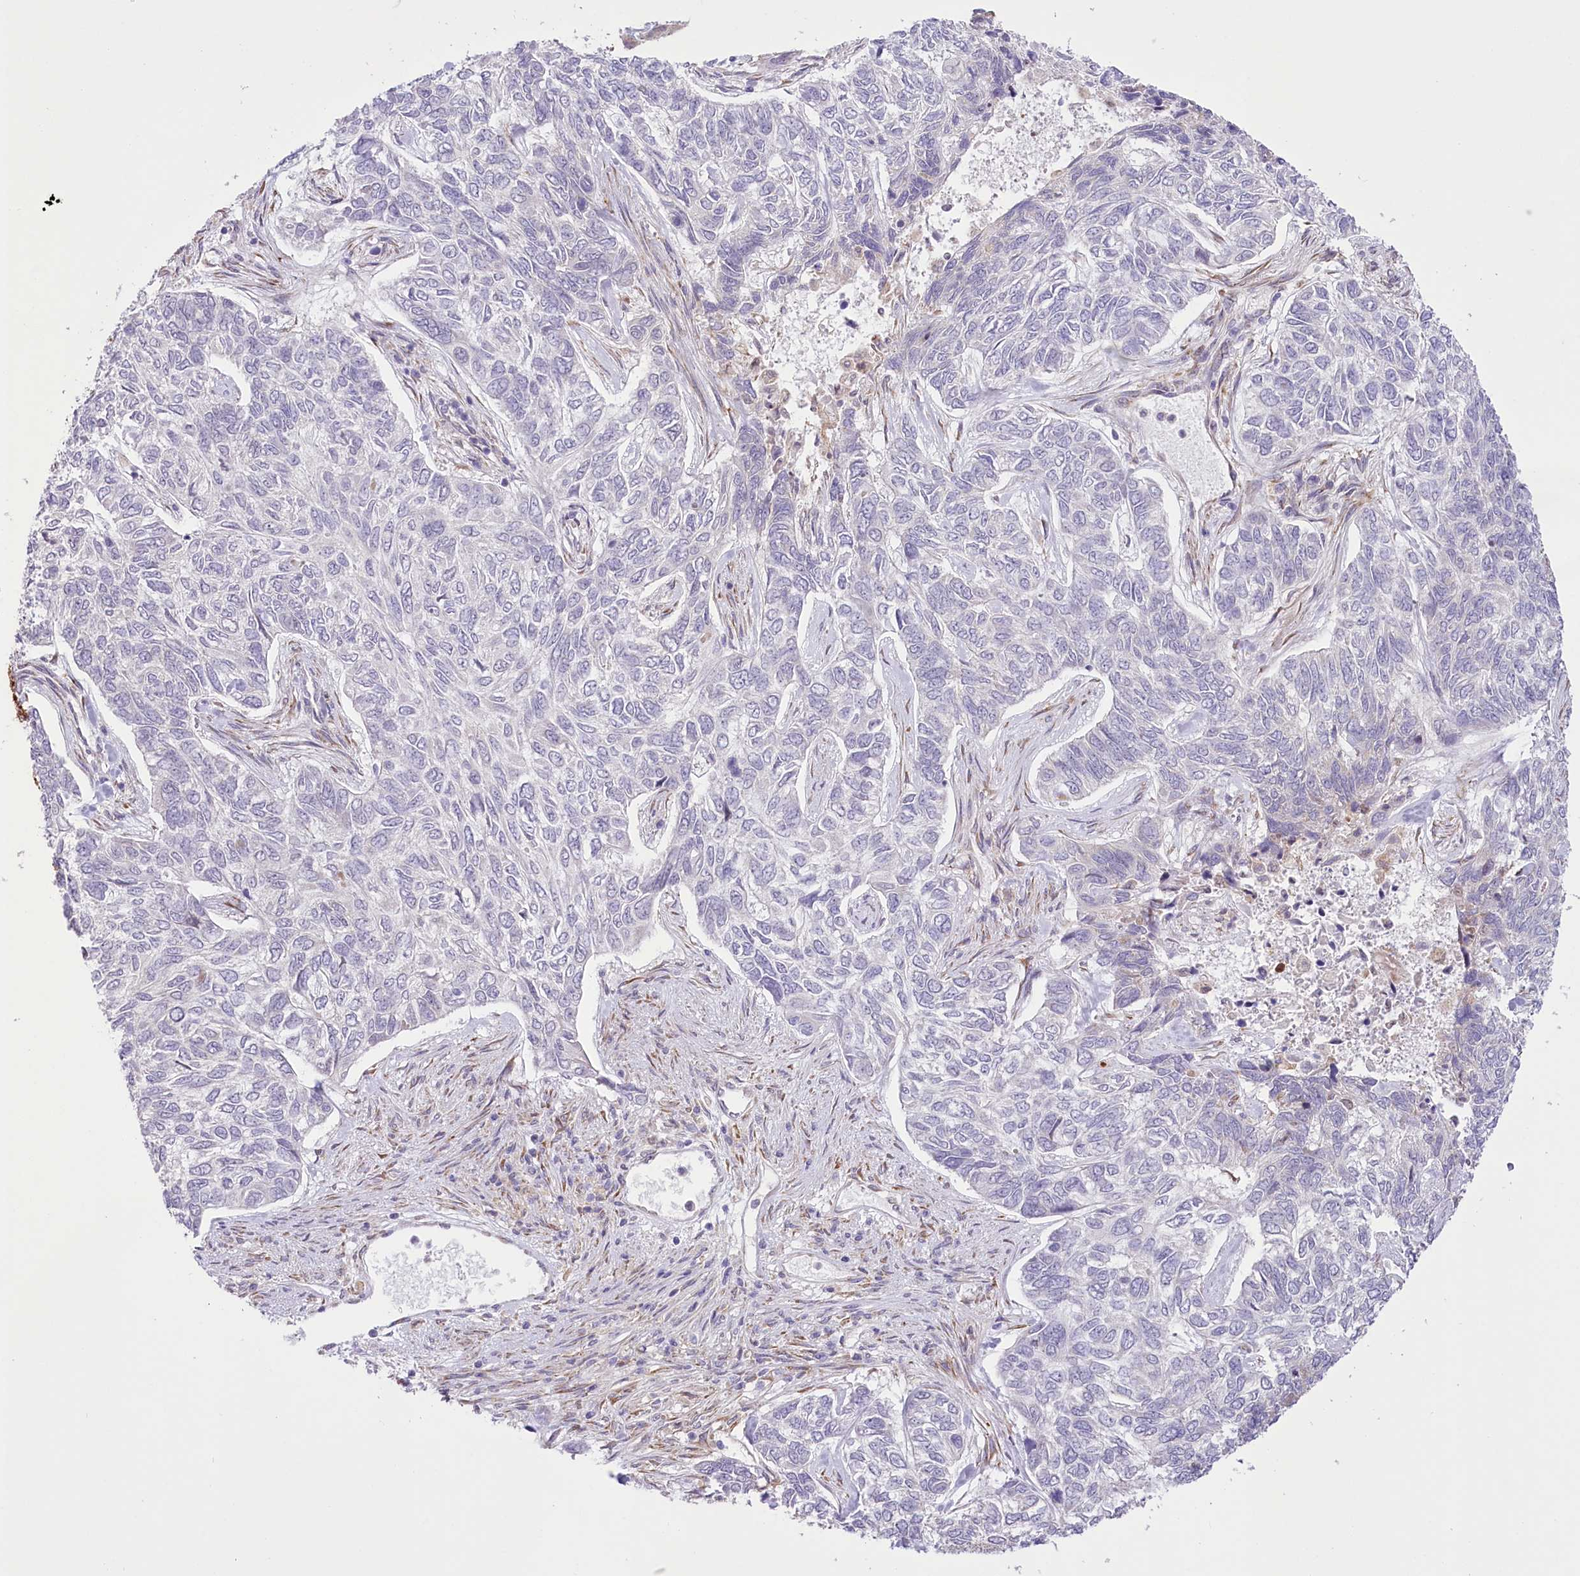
{"staining": {"intensity": "negative", "quantity": "none", "location": "none"}, "tissue": "skin cancer", "cell_type": "Tumor cells", "image_type": "cancer", "snomed": [{"axis": "morphology", "description": "Basal cell carcinoma"}, {"axis": "topography", "description": "Skin"}], "caption": "Tumor cells are negative for brown protein staining in skin basal cell carcinoma.", "gene": "NCKAP5", "patient": {"sex": "female", "age": 65}}